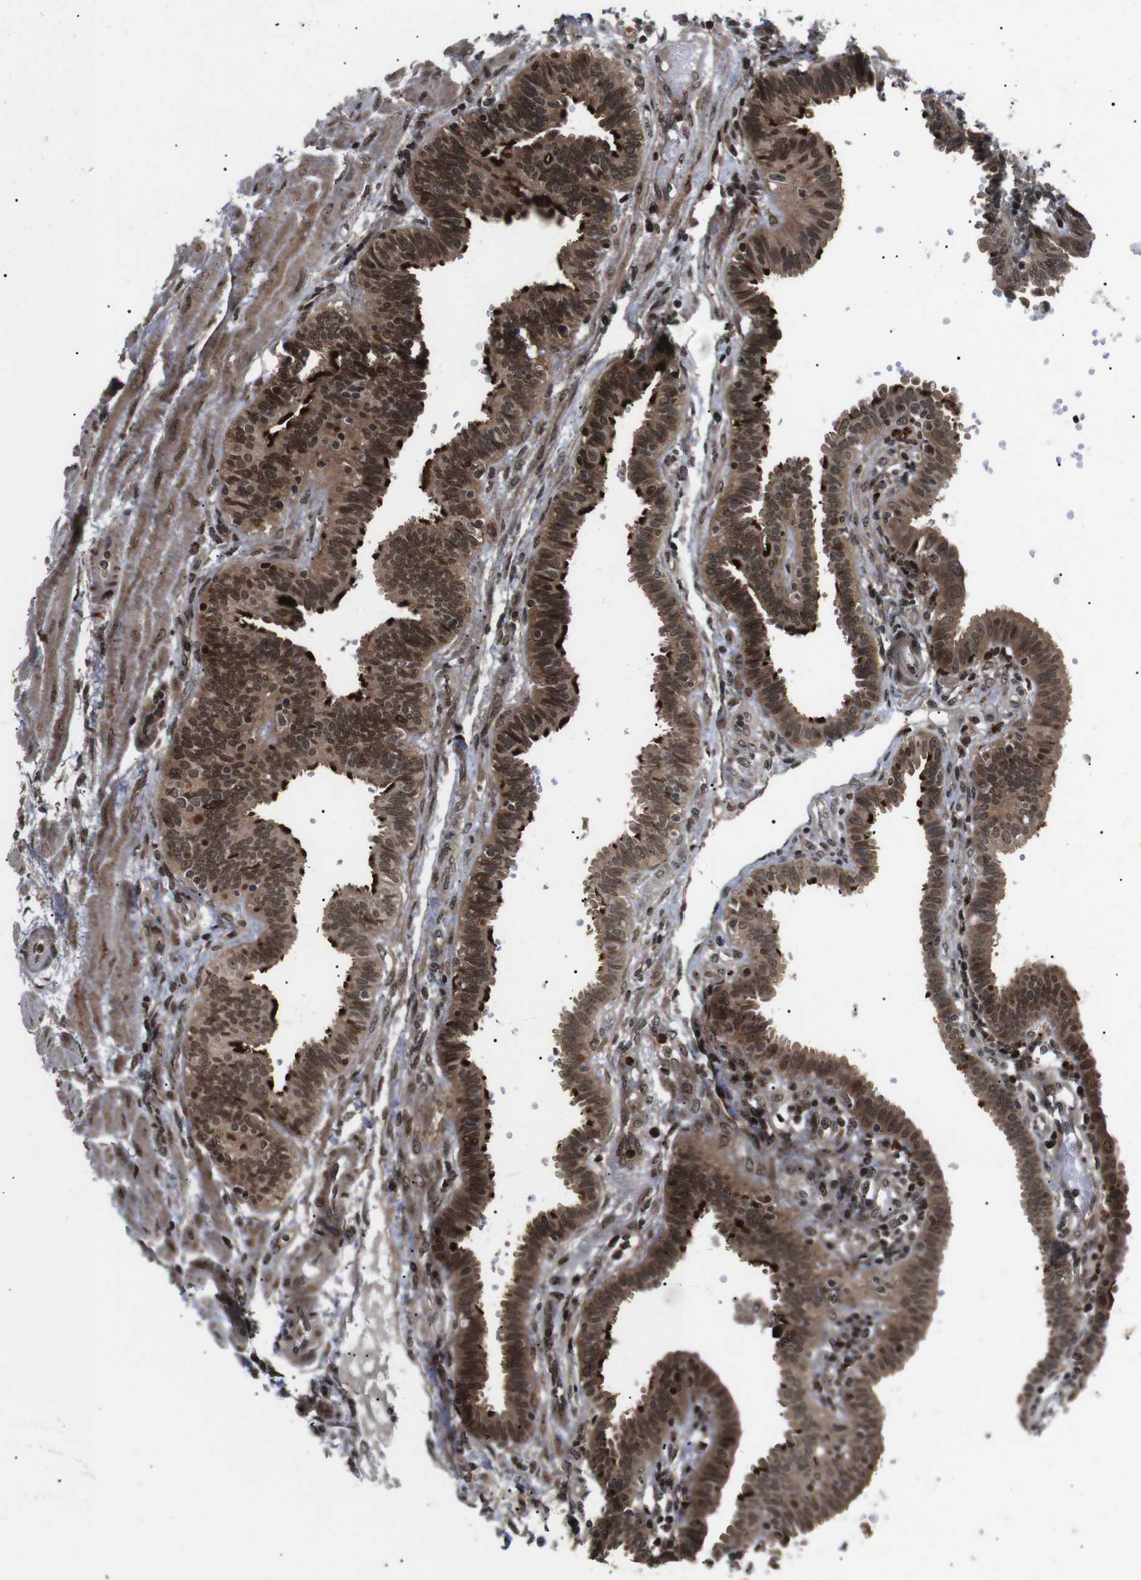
{"staining": {"intensity": "strong", "quantity": ">75%", "location": "cytoplasmic/membranous,nuclear"}, "tissue": "fallopian tube", "cell_type": "Glandular cells", "image_type": "normal", "snomed": [{"axis": "morphology", "description": "Normal tissue, NOS"}, {"axis": "topography", "description": "Fallopian tube"}], "caption": "The image exhibits immunohistochemical staining of normal fallopian tube. There is strong cytoplasmic/membranous,nuclear expression is identified in approximately >75% of glandular cells.", "gene": "KIF23", "patient": {"sex": "female", "age": 32}}